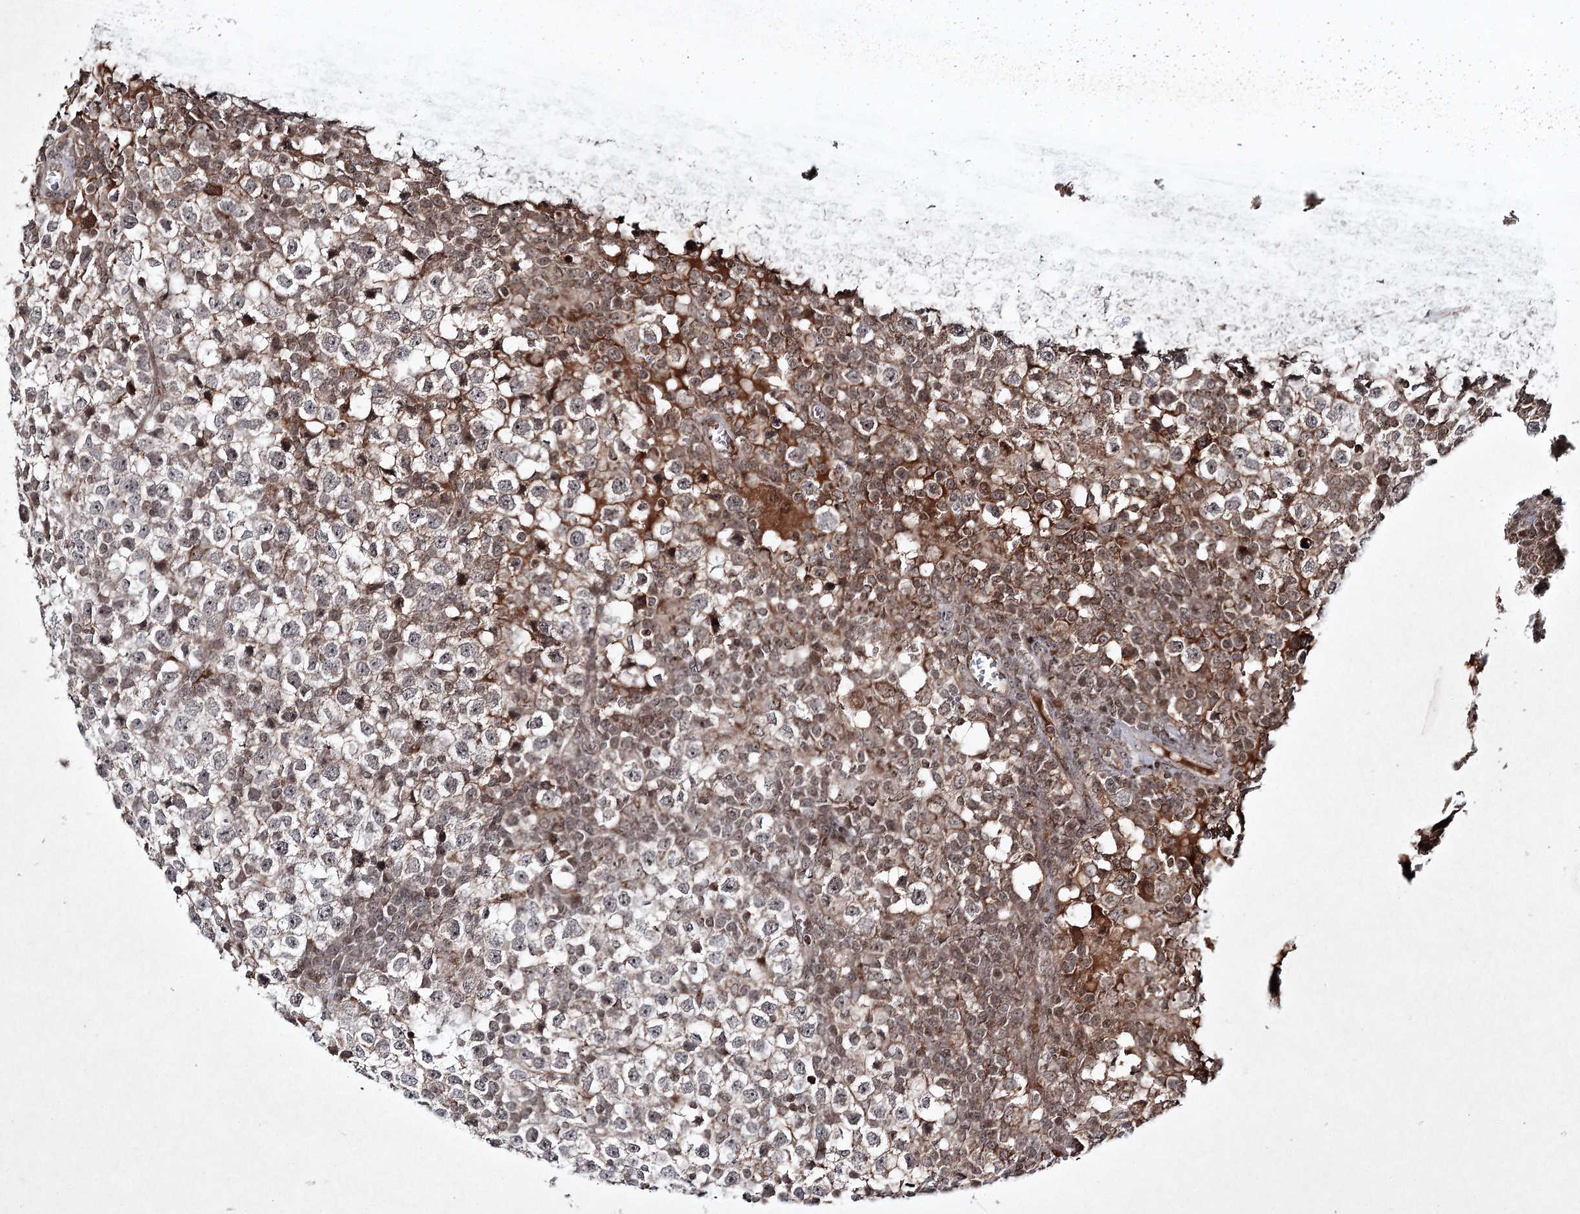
{"staining": {"intensity": "weak", "quantity": "<25%", "location": "nuclear"}, "tissue": "testis cancer", "cell_type": "Tumor cells", "image_type": "cancer", "snomed": [{"axis": "morphology", "description": "Seminoma, NOS"}, {"axis": "topography", "description": "Testis"}], "caption": "Immunohistochemistry (IHC) image of neoplastic tissue: human testis cancer stained with DAB (3,3'-diaminobenzidine) shows no significant protein staining in tumor cells. The staining is performed using DAB (3,3'-diaminobenzidine) brown chromogen with nuclei counter-stained in using hematoxylin.", "gene": "CARM1", "patient": {"sex": "male", "age": 65}}